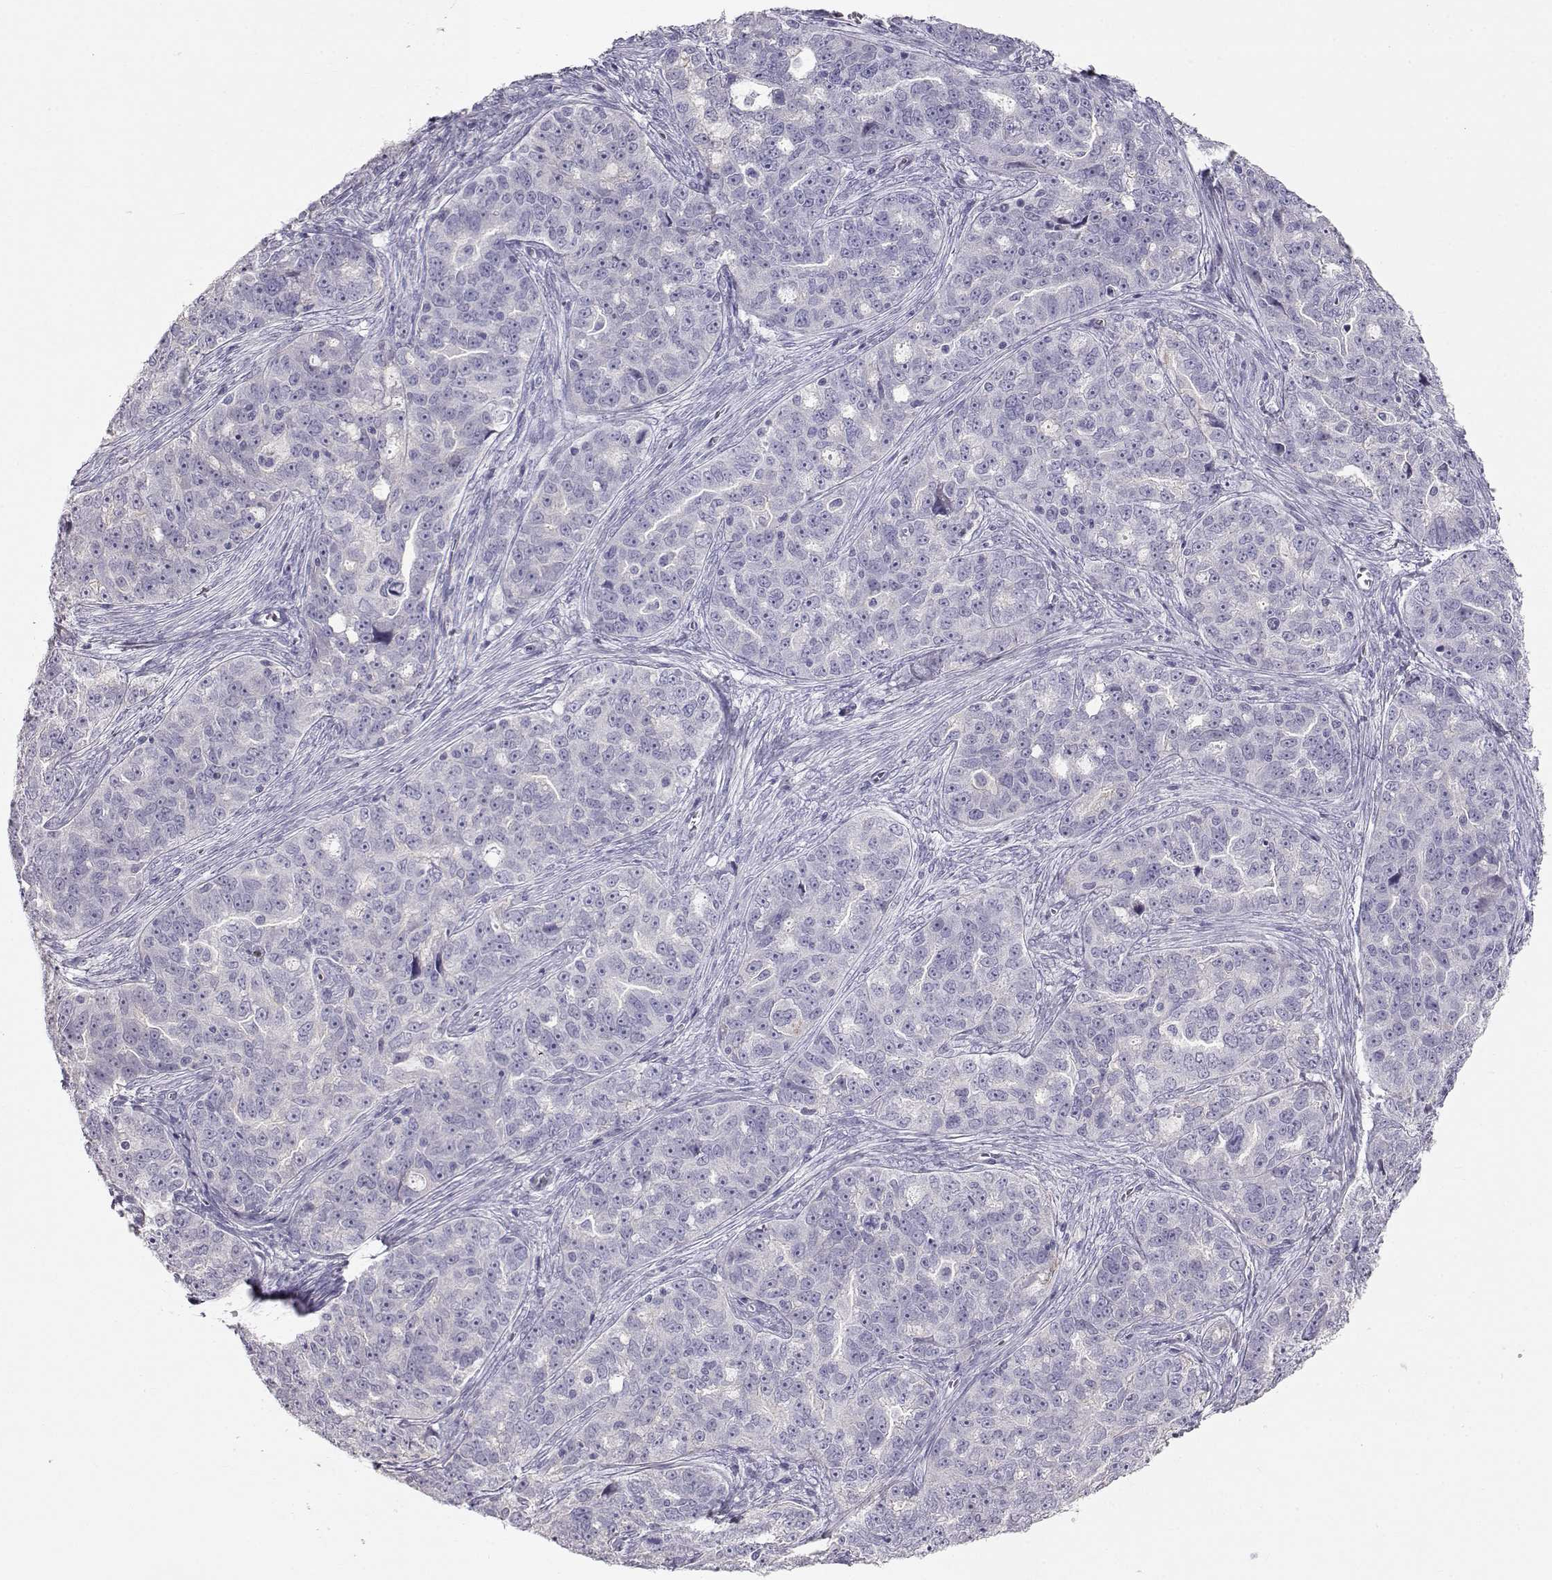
{"staining": {"intensity": "negative", "quantity": "none", "location": "none"}, "tissue": "ovarian cancer", "cell_type": "Tumor cells", "image_type": "cancer", "snomed": [{"axis": "morphology", "description": "Cystadenocarcinoma, serous, NOS"}, {"axis": "topography", "description": "Ovary"}], "caption": "A high-resolution histopathology image shows IHC staining of ovarian cancer (serous cystadenocarcinoma), which demonstrates no significant positivity in tumor cells. Brightfield microscopy of immunohistochemistry stained with DAB (brown) and hematoxylin (blue), captured at high magnification.", "gene": "RD3", "patient": {"sex": "female", "age": 51}}